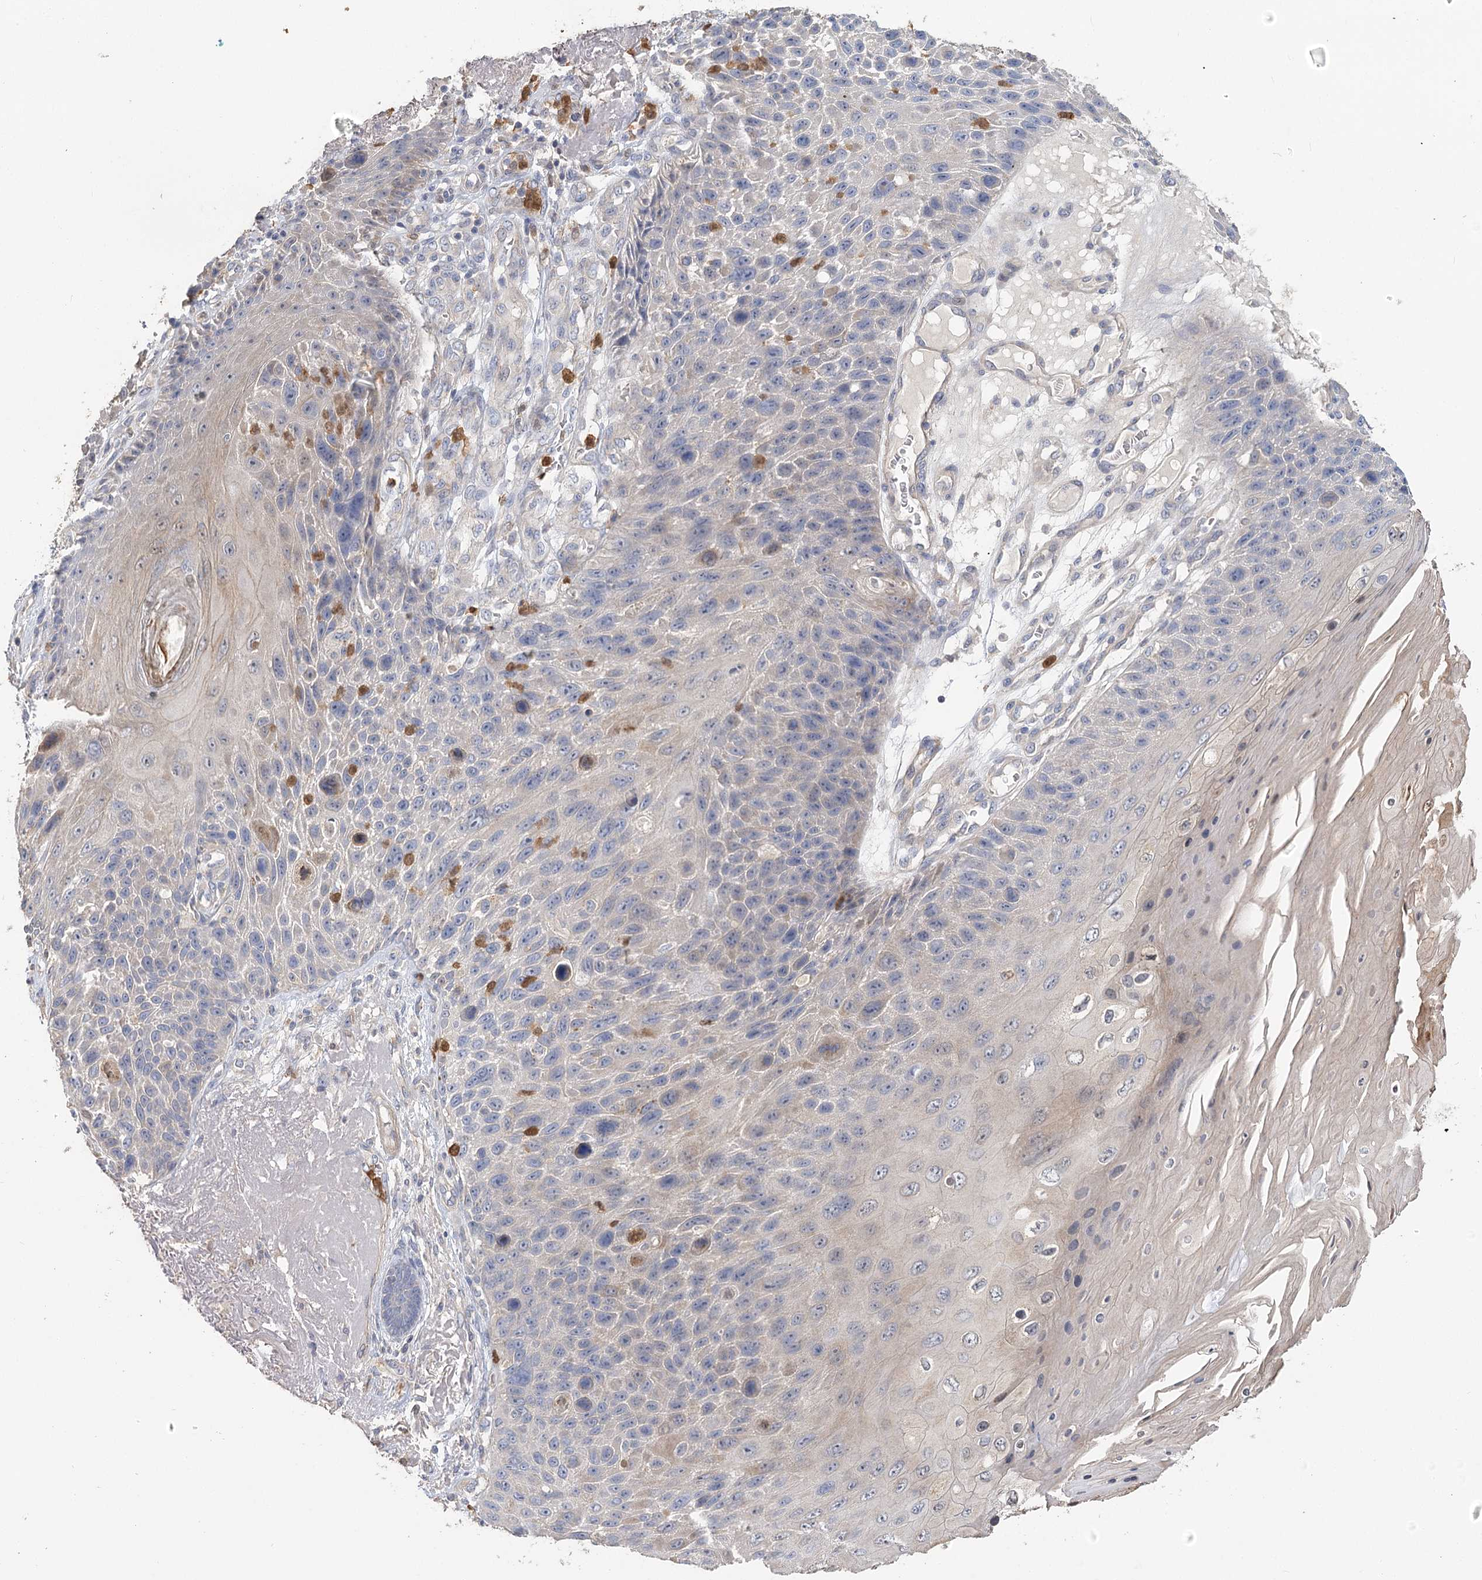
{"staining": {"intensity": "negative", "quantity": "none", "location": "none"}, "tissue": "skin cancer", "cell_type": "Tumor cells", "image_type": "cancer", "snomed": [{"axis": "morphology", "description": "Squamous cell carcinoma, NOS"}, {"axis": "topography", "description": "Skin"}], "caption": "Immunohistochemistry (IHC) of human skin cancer demonstrates no positivity in tumor cells. Nuclei are stained in blue.", "gene": "EPB41L5", "patient": {"sex": "female", "age": 88}}